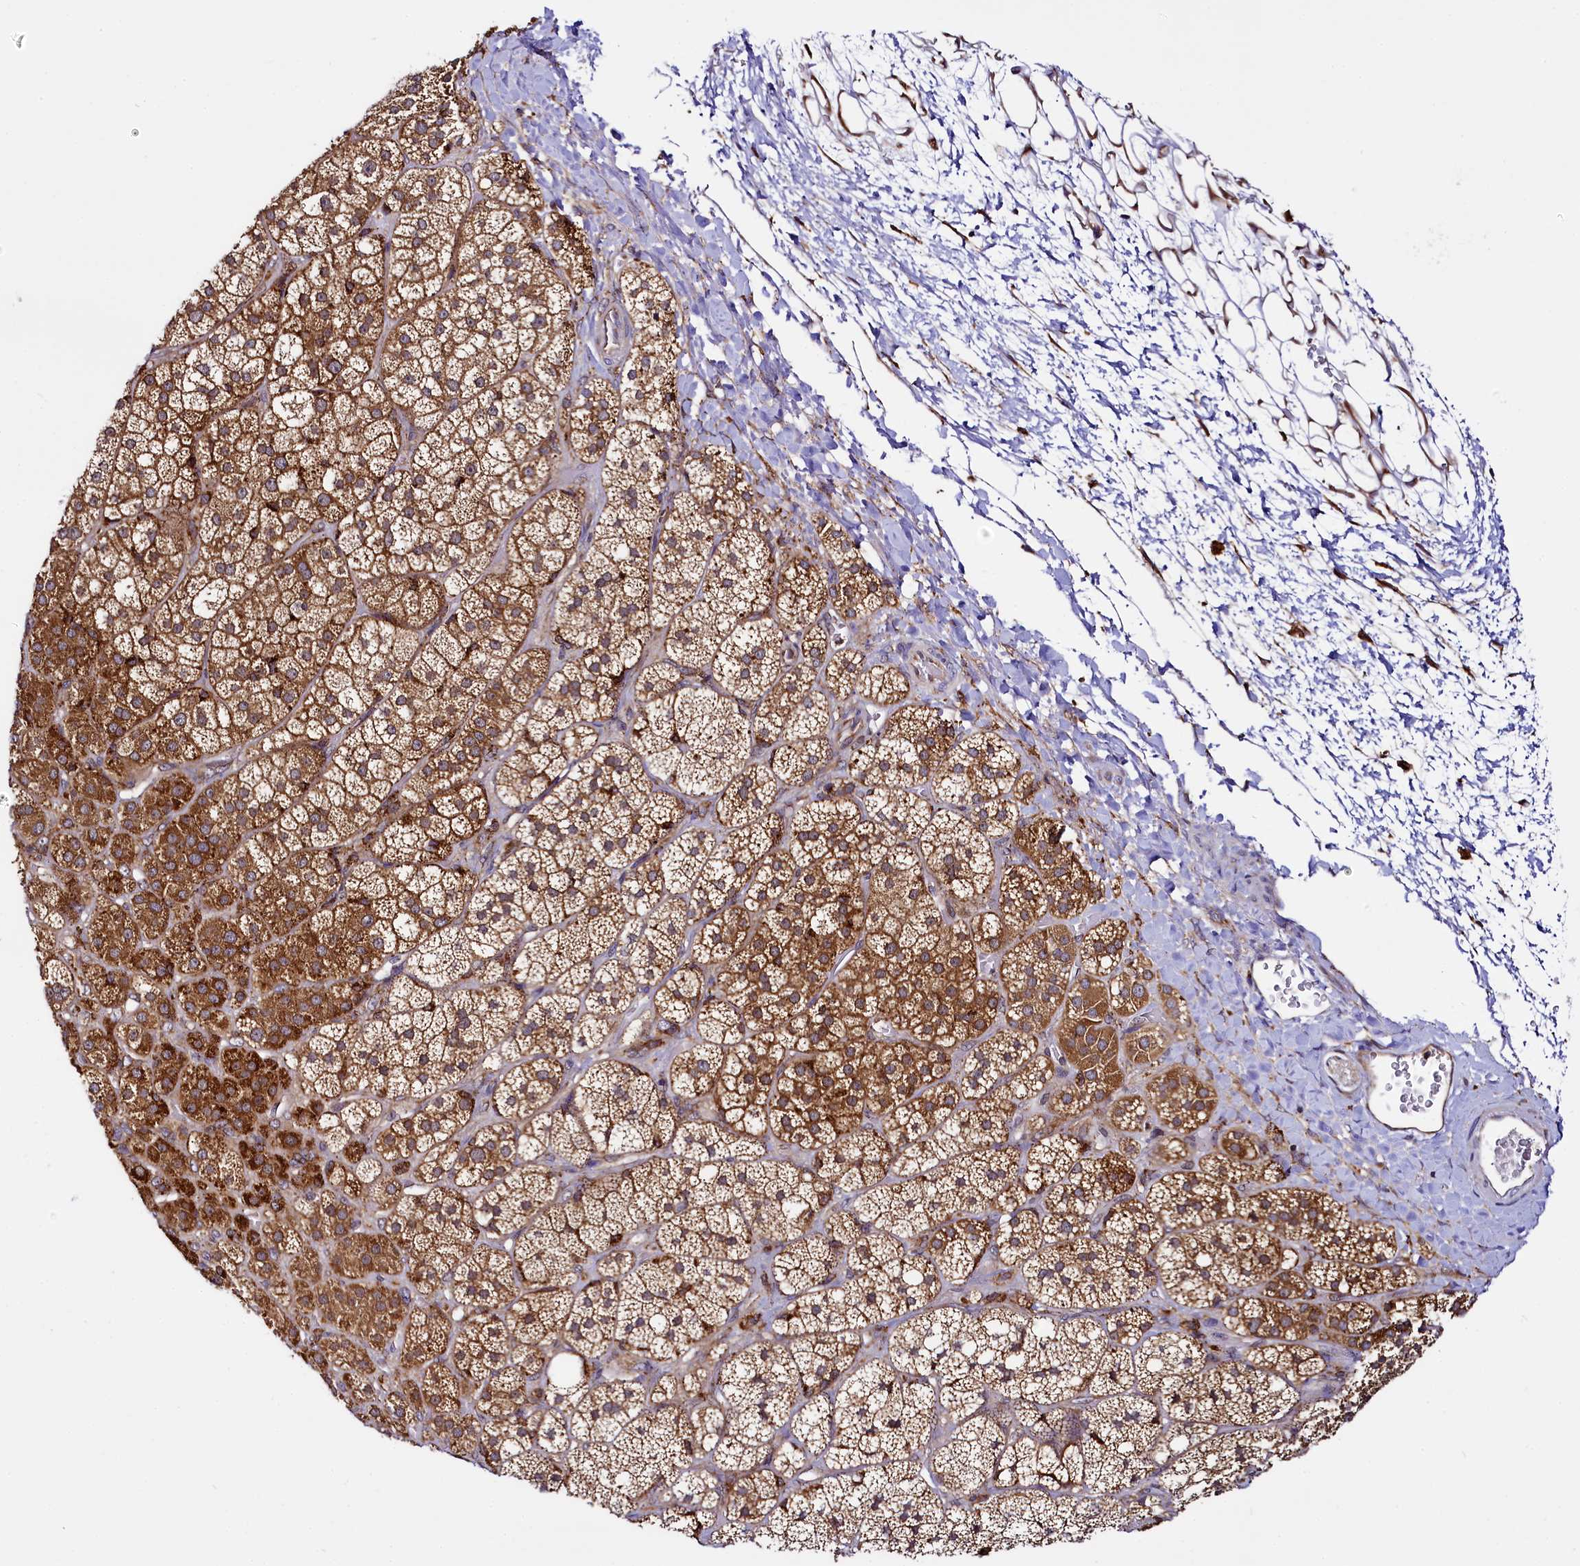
{"staining": {"intensity": "moderate", "quantity": ">75%", "location": "cytoplasmic/membranous"}, "tissue": "adrenal gland", "cell_type": "Glandular cells", "image_type": "normal", "snomed": [{"axis": "morphology", "description": "Normal tissue, NOS"}, {"axis": "topography", "description": "Adrenal gland"}], "caption": "Immunohistochemistry (IHC) photomicrograph of normal adrenal gland: adrenal gland stained using IHC exhibits medium levels of moderate protein expression localized specifically in the cytoplasmic/membranous of glandular cells, appearing as a cytoplasmic/membranous brown color.", "gene": "UFM1", "patient": {"sex": "male", "age": 61}}